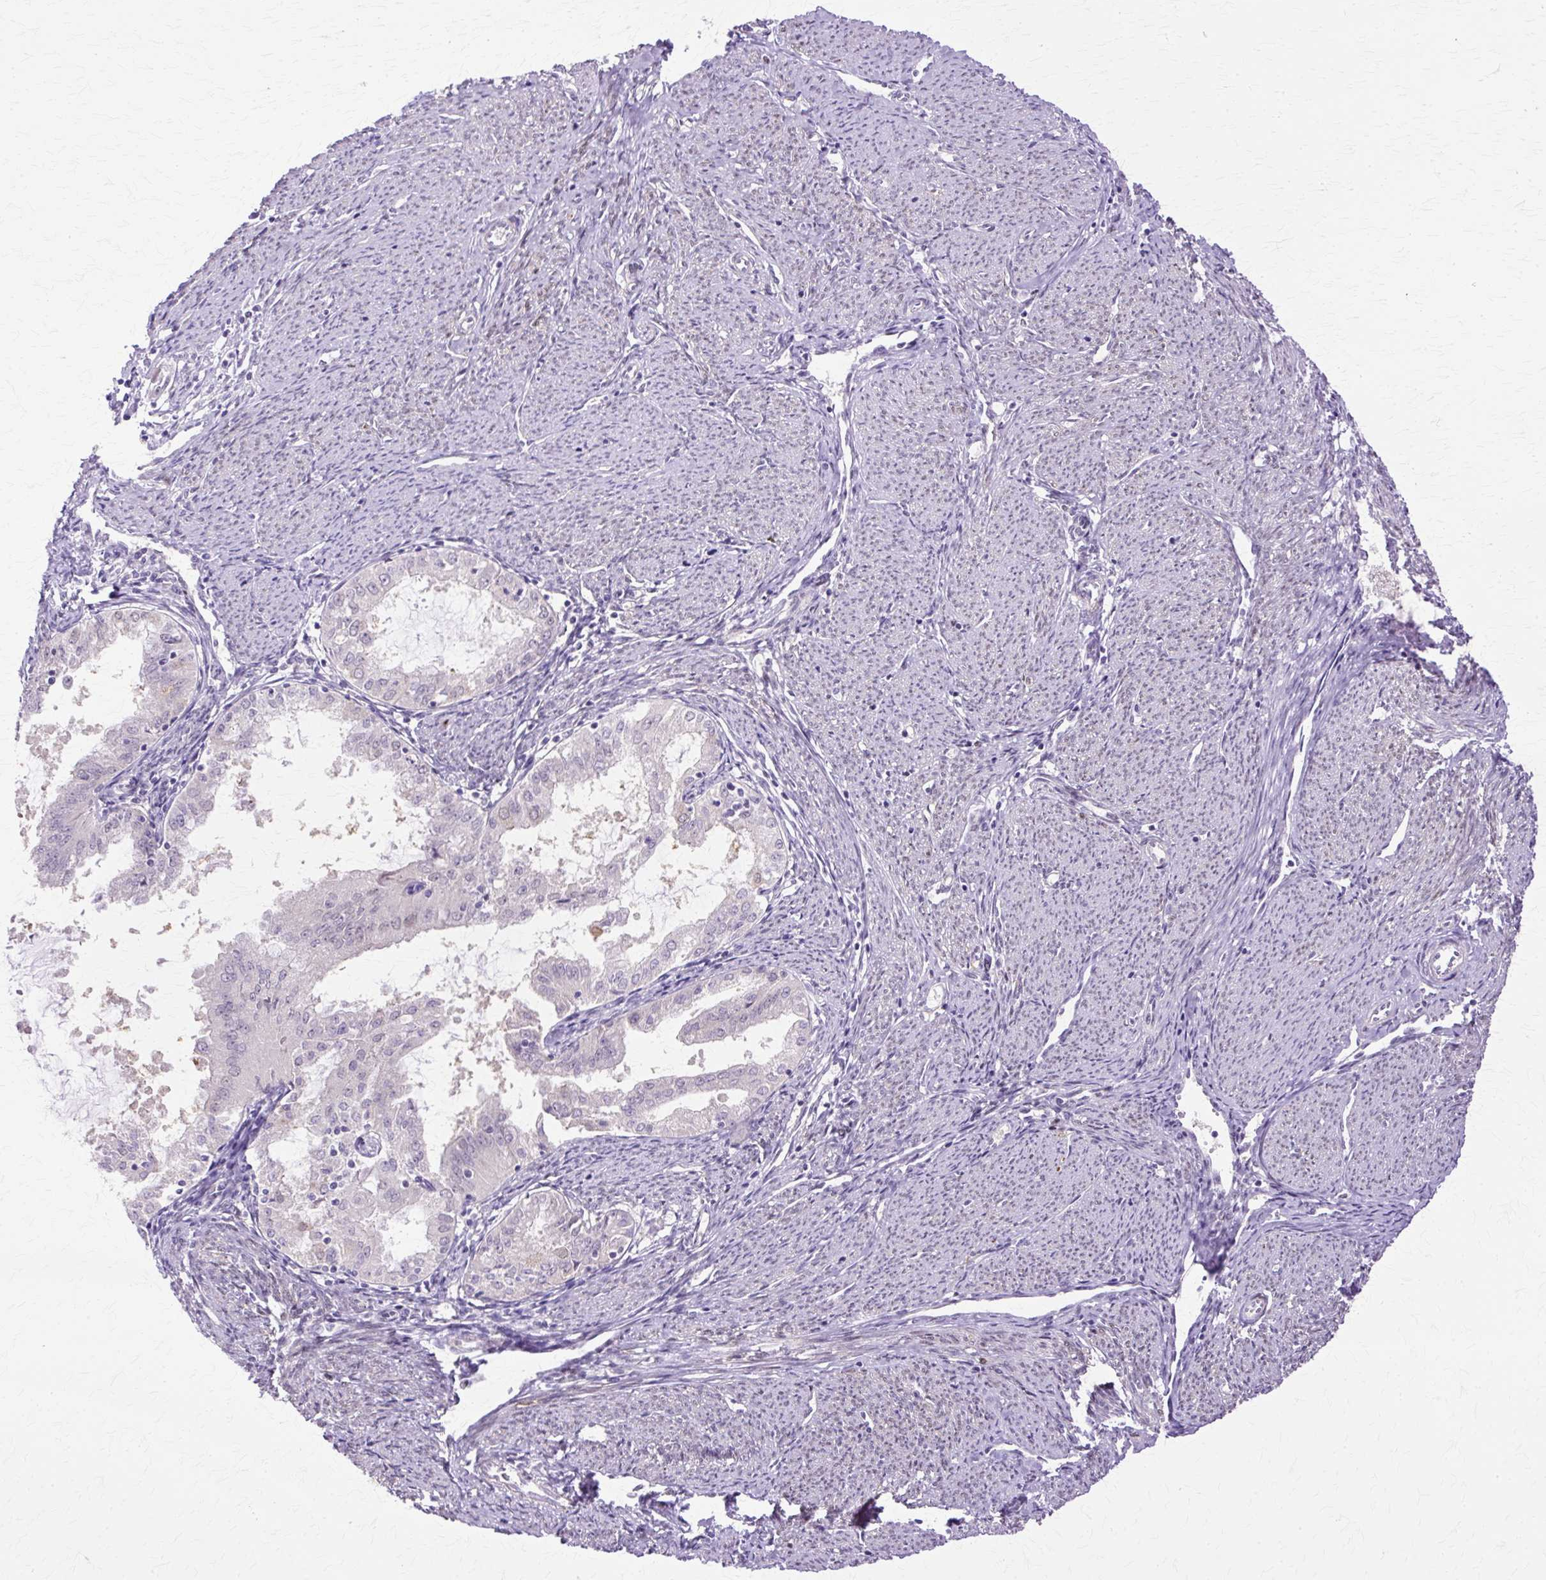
{"staining": {"intensity": "negative", "quantity": "none", "location": "none"}, "tissue": "endometrial cancer", "cell_type": "Tumor cells", "image_type": "cancer", "snomed": [{"axis": "morphology", "description": "Adenocarcinoma, NOS"}, {"axis": "topography", "description": "Endometrium"}], "caption": "The IHC photomicrograph has no significant staining in tumor cells of endometrial adenocarcinoma tissue.", "gene": "HSPA8", "patient": {"sex": "female", "age": 70}}